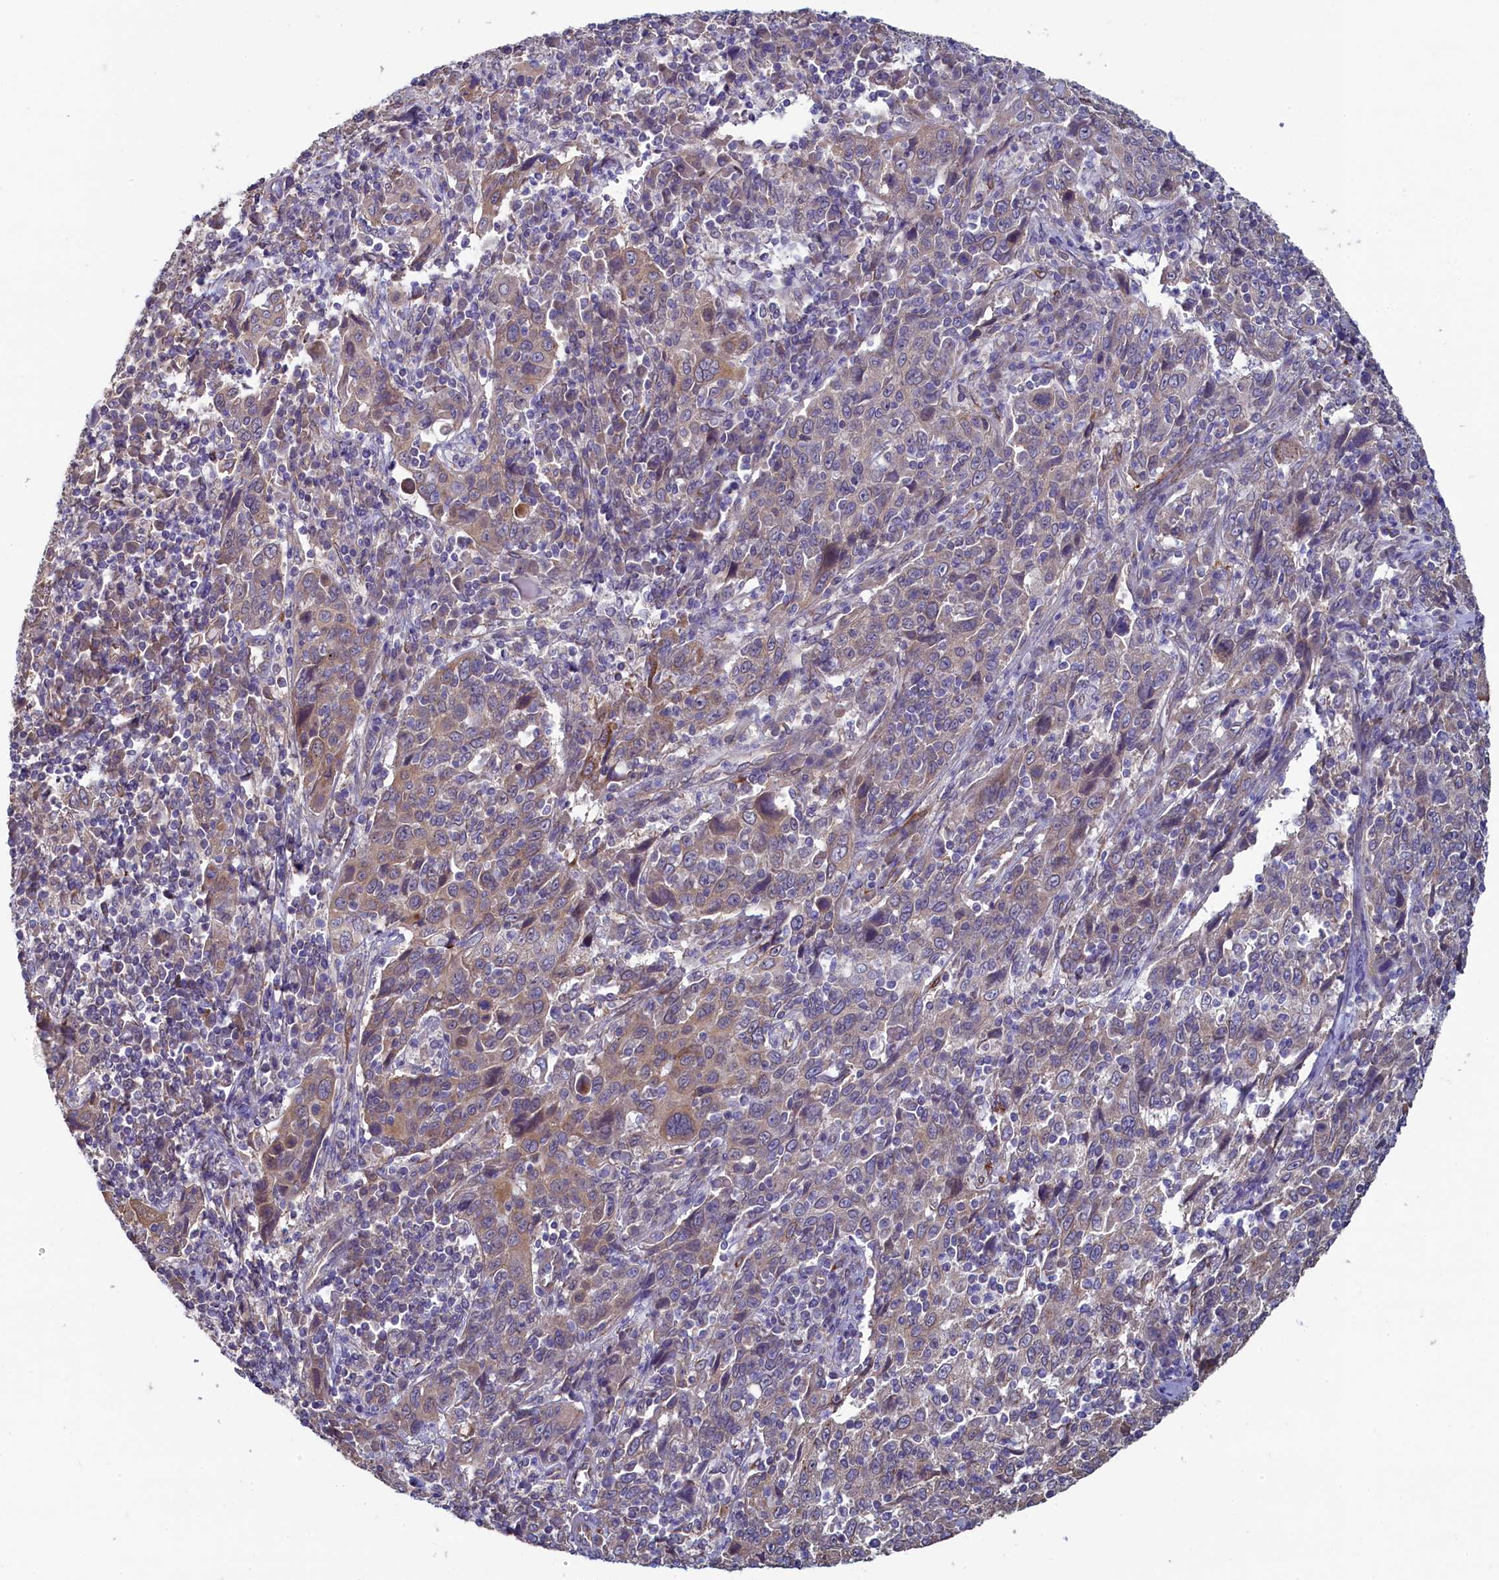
{"staining": {"intensity": "moderate", "quantity": "25%-75%", "location": "cytoplasmic/membranous"}, "tissue": "cervical cancer", "cell_type": "Tumor cells", "image_type": "cancer", "snomed": [{"axis": "morphology", "description": "Squamous cell carcinoma, NOS"}, {"axis": "topography", "description": "Cervix"}], "caption": "Human cervical cancer (squamous cell carcinoma) stained for a protein (brown) shows moderate cytoplasmic/membranous positive positivity in approximately 25%-75% of tumor cells.", "gene": "SPATA2L", "patient": {"sex": "female", "age": 46}}